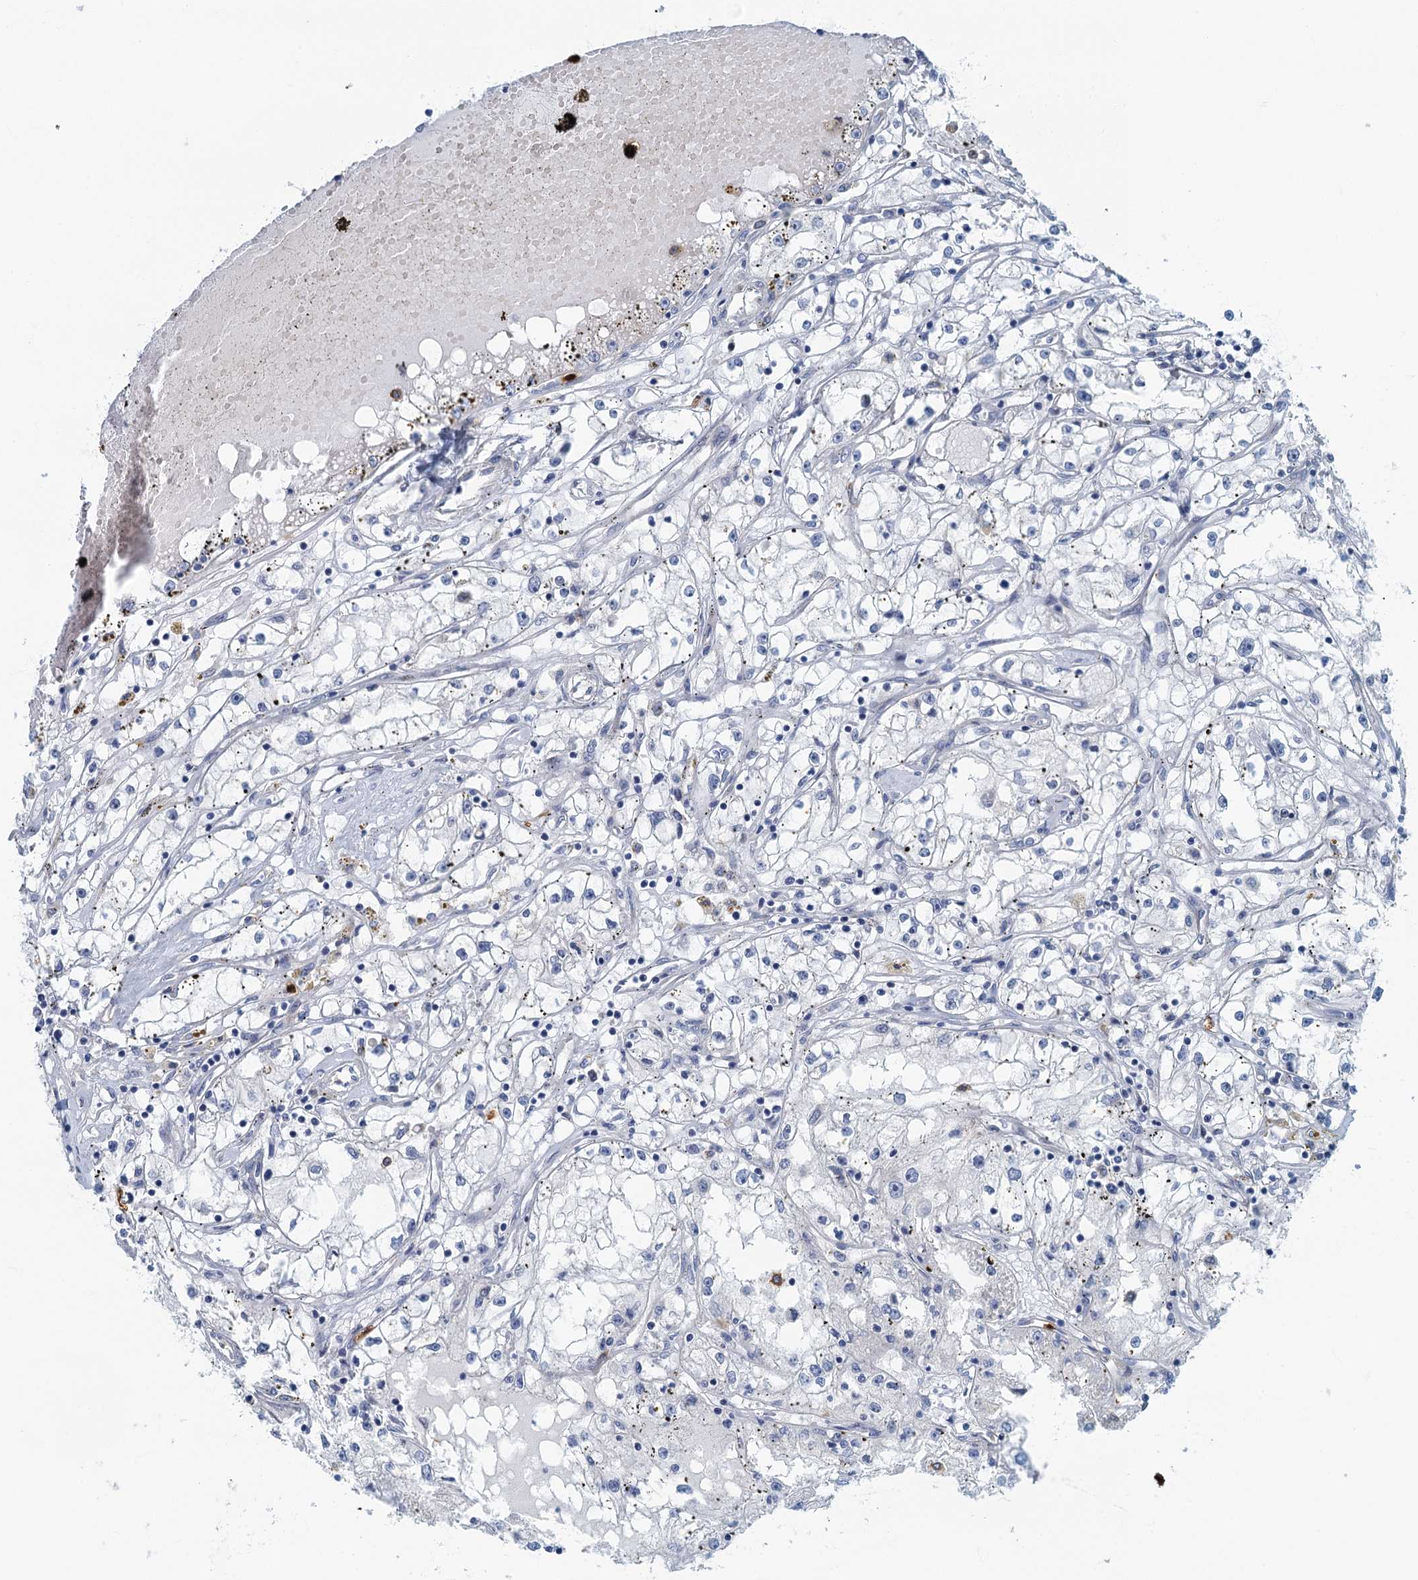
{"staining": {"intensity": "negative", "quantity": "none", "location": "none"}, "tissue": "renal cancer", "cell_type": "Tumor cells", "image_type": "cancer", "snomed": [{"axis": "morphology", "description": "Adenocarcinoma, NOS"}, {"axis": "topography", "description": "Kidney"}], "caption": "This histopathology image is of renal cancer (adenocarcinoma) stained with immunohistochemistry (IHC) to label a protein in brown with the nuclei are counter-stained blue. There is no positivity in tumor cells. The staining was performed using DAB to visualize the protein expression in brown, while the nuclei were stained in blue with hematoxylin (Magnification: 20x).", "gene": "ANKDD1A", "patient": {"sex": "male", "age": 56}}